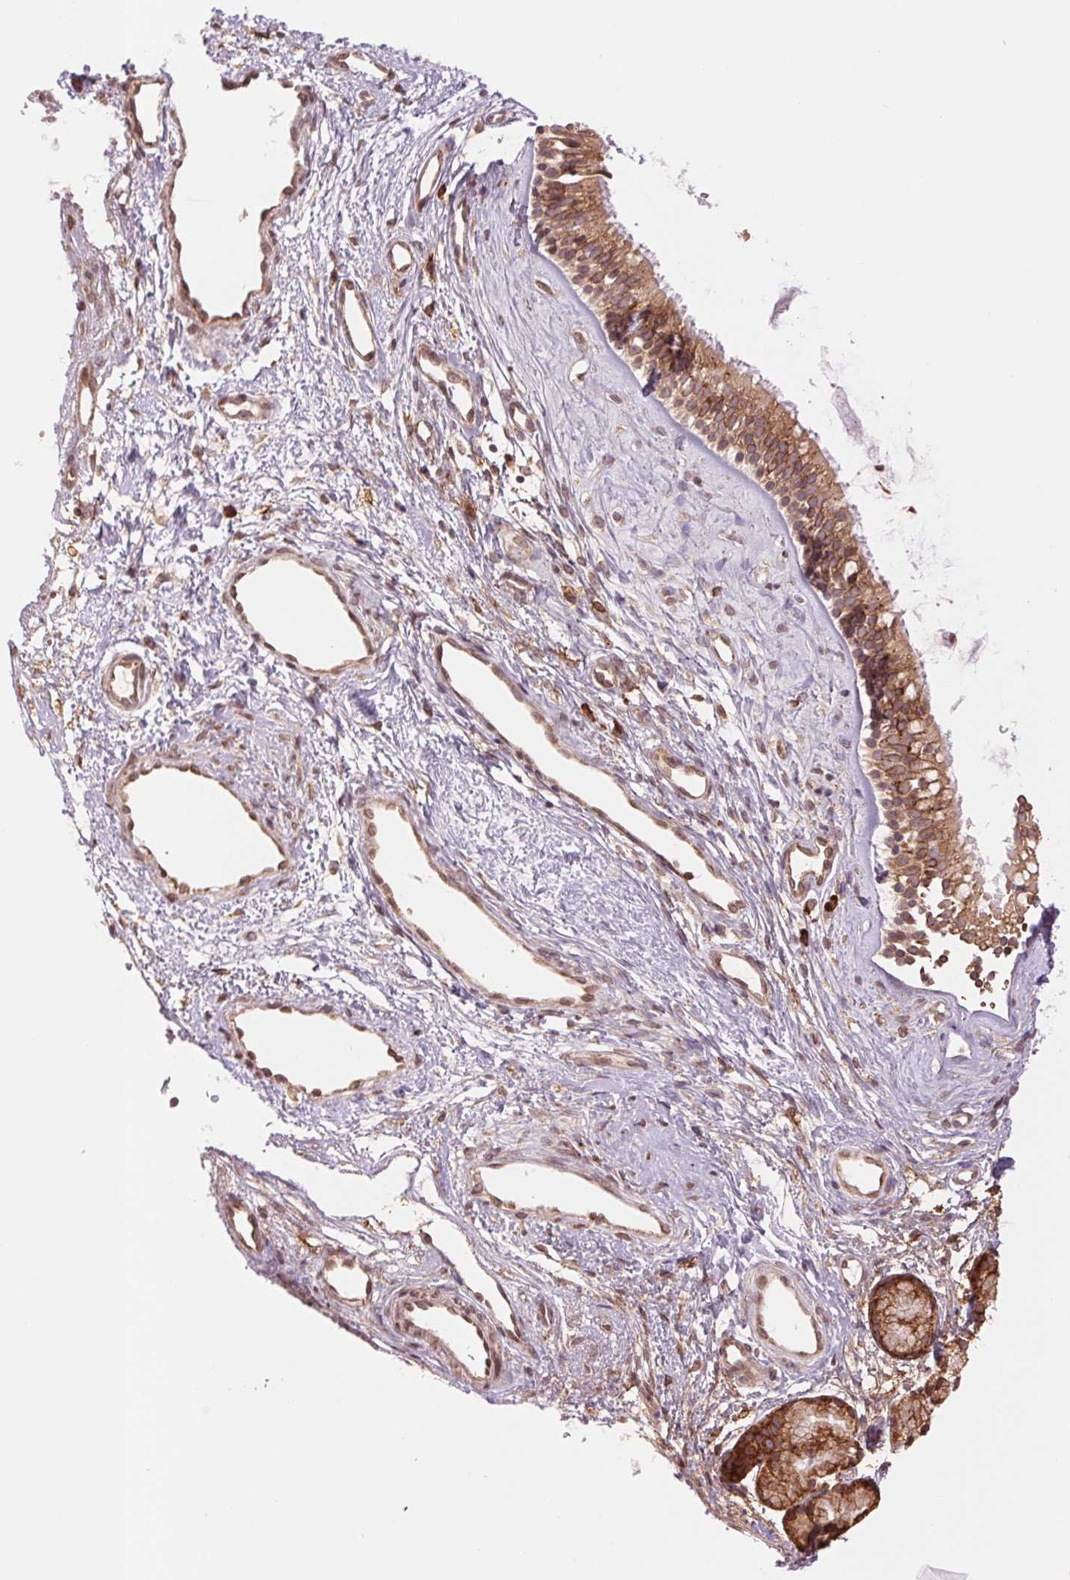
{"staining": {"intensity": "moderate", "quantity": ">75%", "location": "cytoplasmic/membranous"}, "tissue": "nasopharynx", "cell_type": "Respiratory epithelial cells", "image_type": "normal", "snomed": [{"axis": "morphology", "description": "Normal tissue, NOS"}, {"axis": "topography", "description": "Nasopharynx"}], "caption": "Immunohistochemistry (IHC) (DAB) staining of benign human nasopharynx demonstrates moderate cytoplasmic/membranous protein staining in about >75% of respiratory epithelial cells. (Brightfield microscopy of DAB IHC at high magnification).", "gene": "RPN1", "patient": {"sex": "male", "age": 58}}